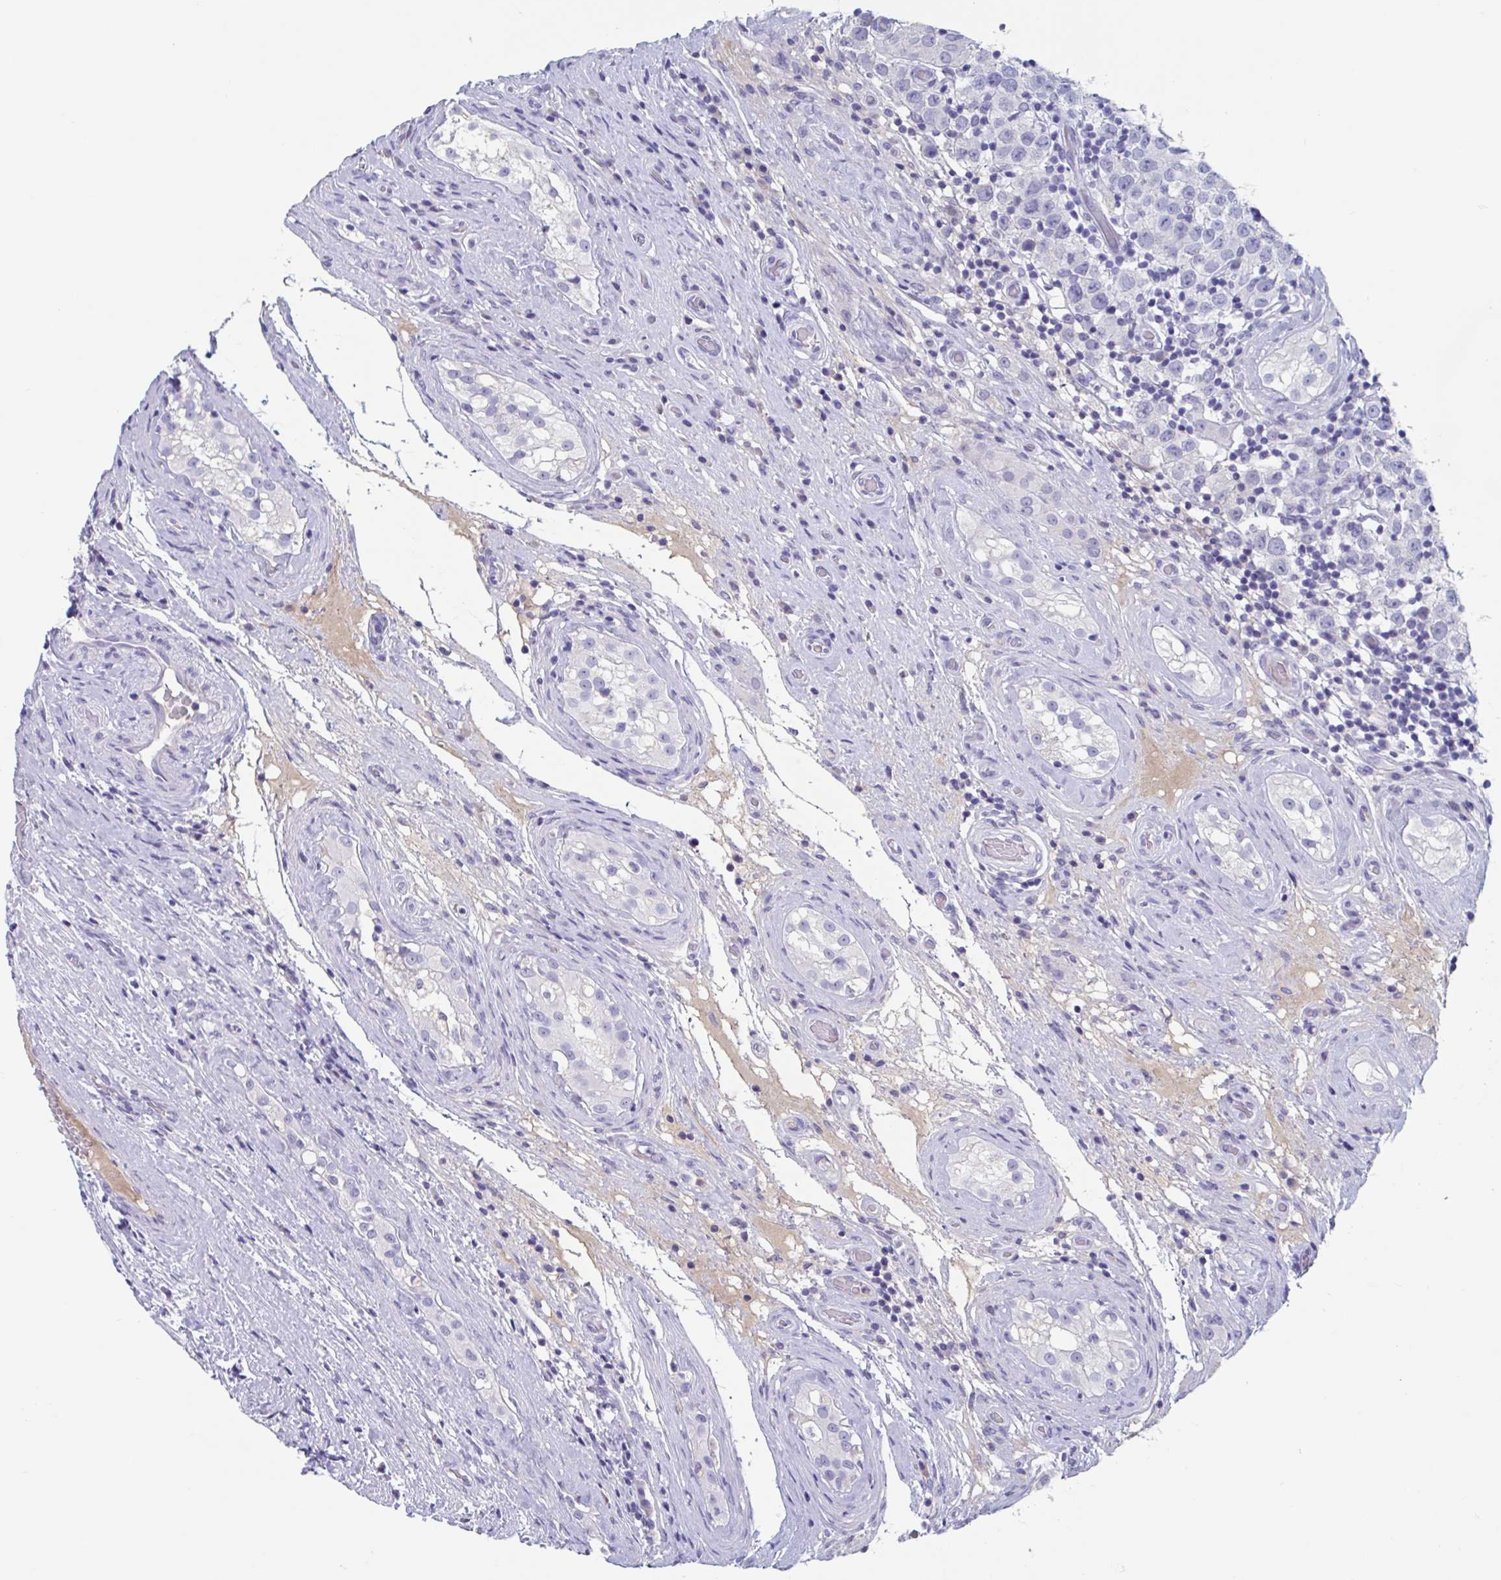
{"staining": {"intensity": "negative", "quantity": "none", "location": "none"}, "tissue": "testis cancer", "cell_type": "Tumor cells", "image_type": "cancer", "snomed": [{"axis": "morphology", "description": "Seminoma, NOS"}, {"axis": "morphology", "description": "Carcinoma, Embryonal, NOS"}, {"axis": "topography", "description": "Testis"}], "caption": "The photomicrograph displays no significant positivity in tumor cells of testis cancer (embryonal carcinoma).", "gene": "ZNHIT2", "patient": {"sex": "male", "age": 41}}